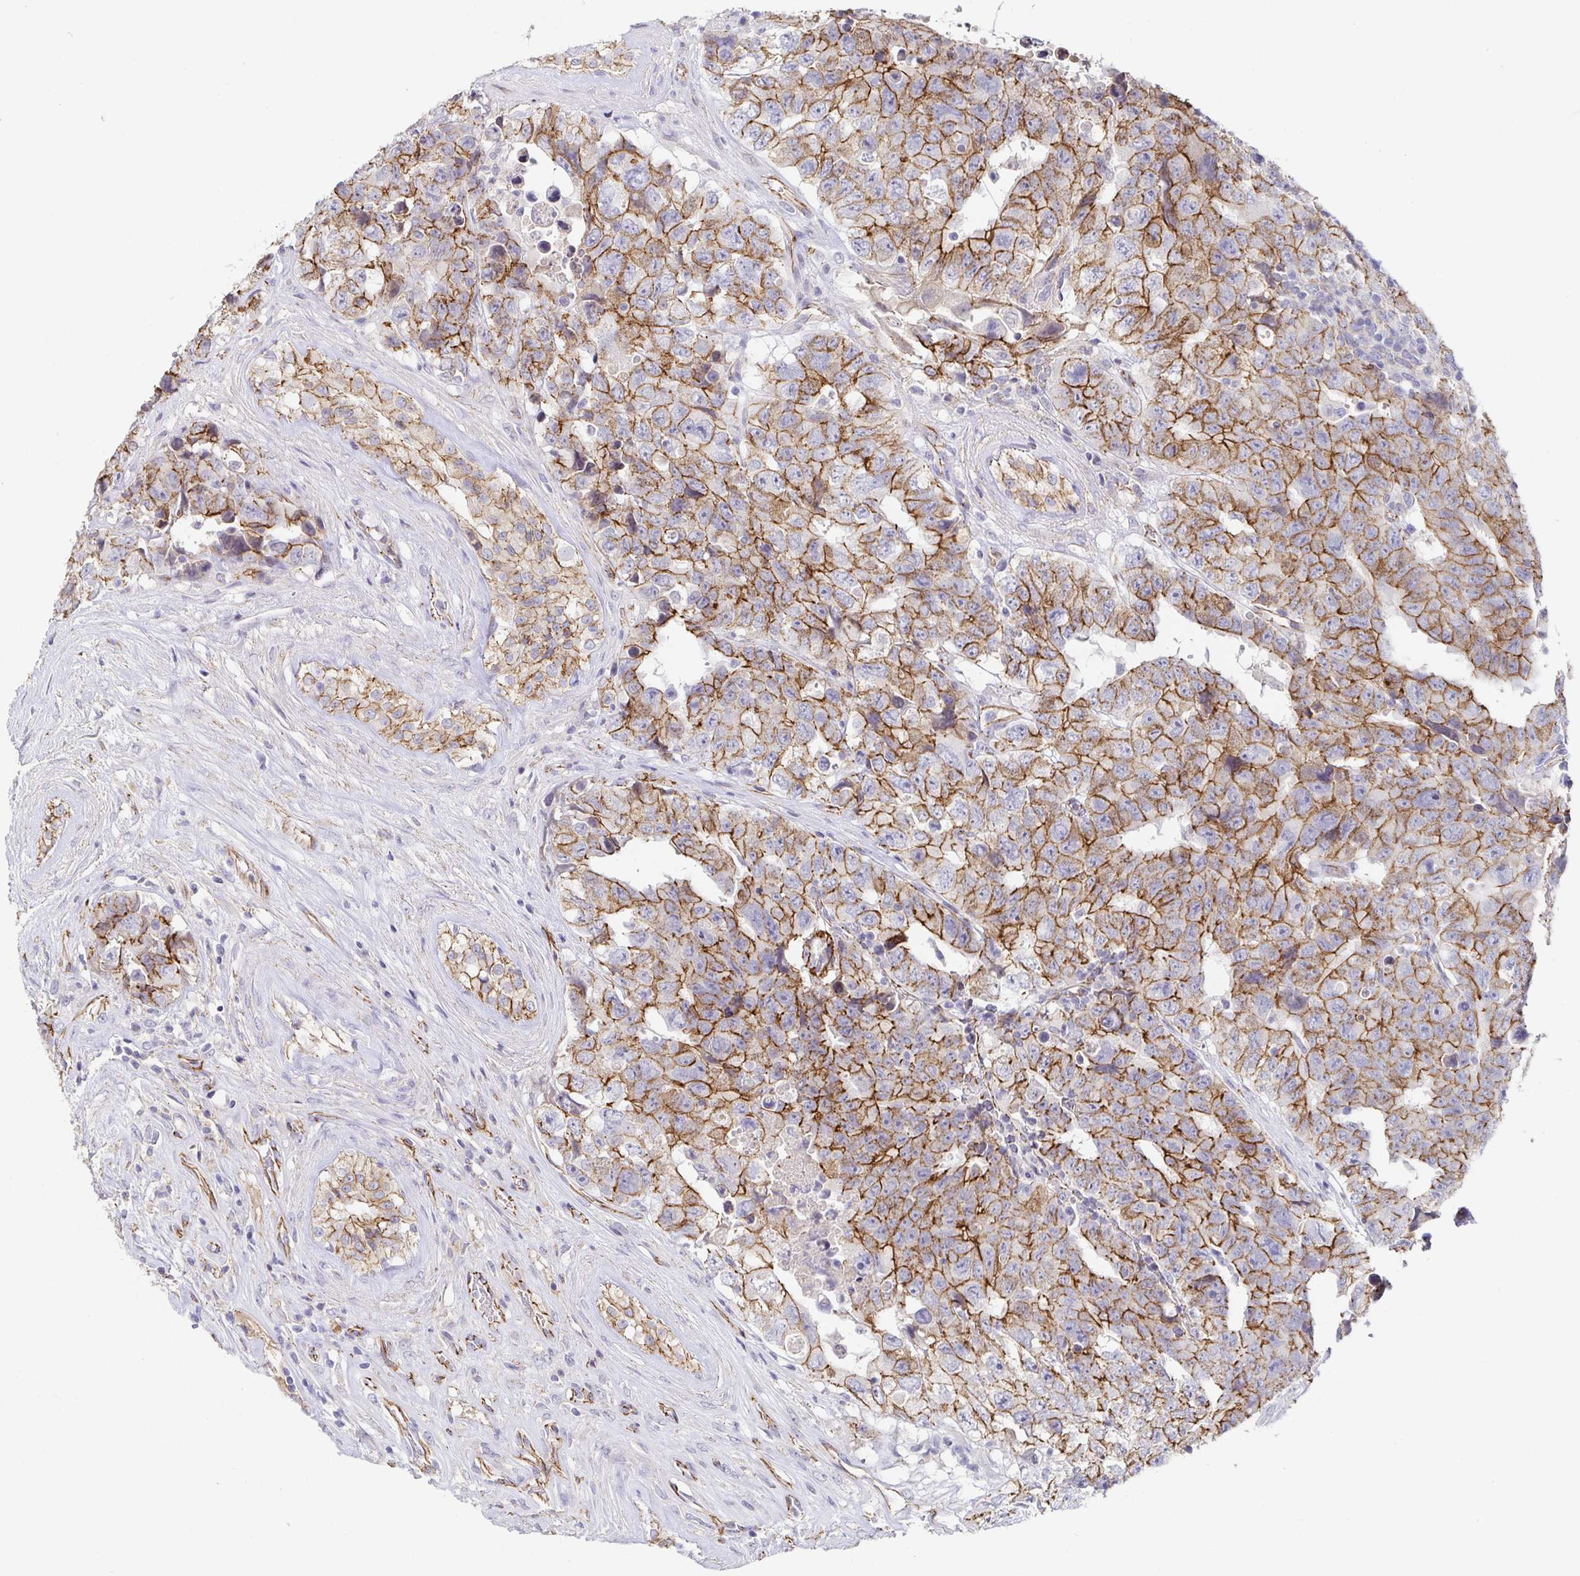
{"staining": {"intensity": "strong", "quantity": "25%-75%", "location": "cytoplasmic/membranous"}, "tissue": "testis cancer", "cell_type": "Tumor cells", "image_type": "cancer", "snomed": [{"axis": "morphology", "description": "Carcinoma, Embryonal, NOS"}, {"axis": "topography", "description": "Testis"}], "caption": "An immunohistochemistry photomicrograph of neoplastic tissue is shown. Protein staining in brown highlights strong cytoplasmic/membranous positivity in testis embryonal carcinoma within tumor cells. The staining was performed using DAB, with brown indicating positive protein expression. Nuclei are stained blue with hematoxylin.", "gene": "PIWIL3", "patient": {"sex": "male", "age": 24}}